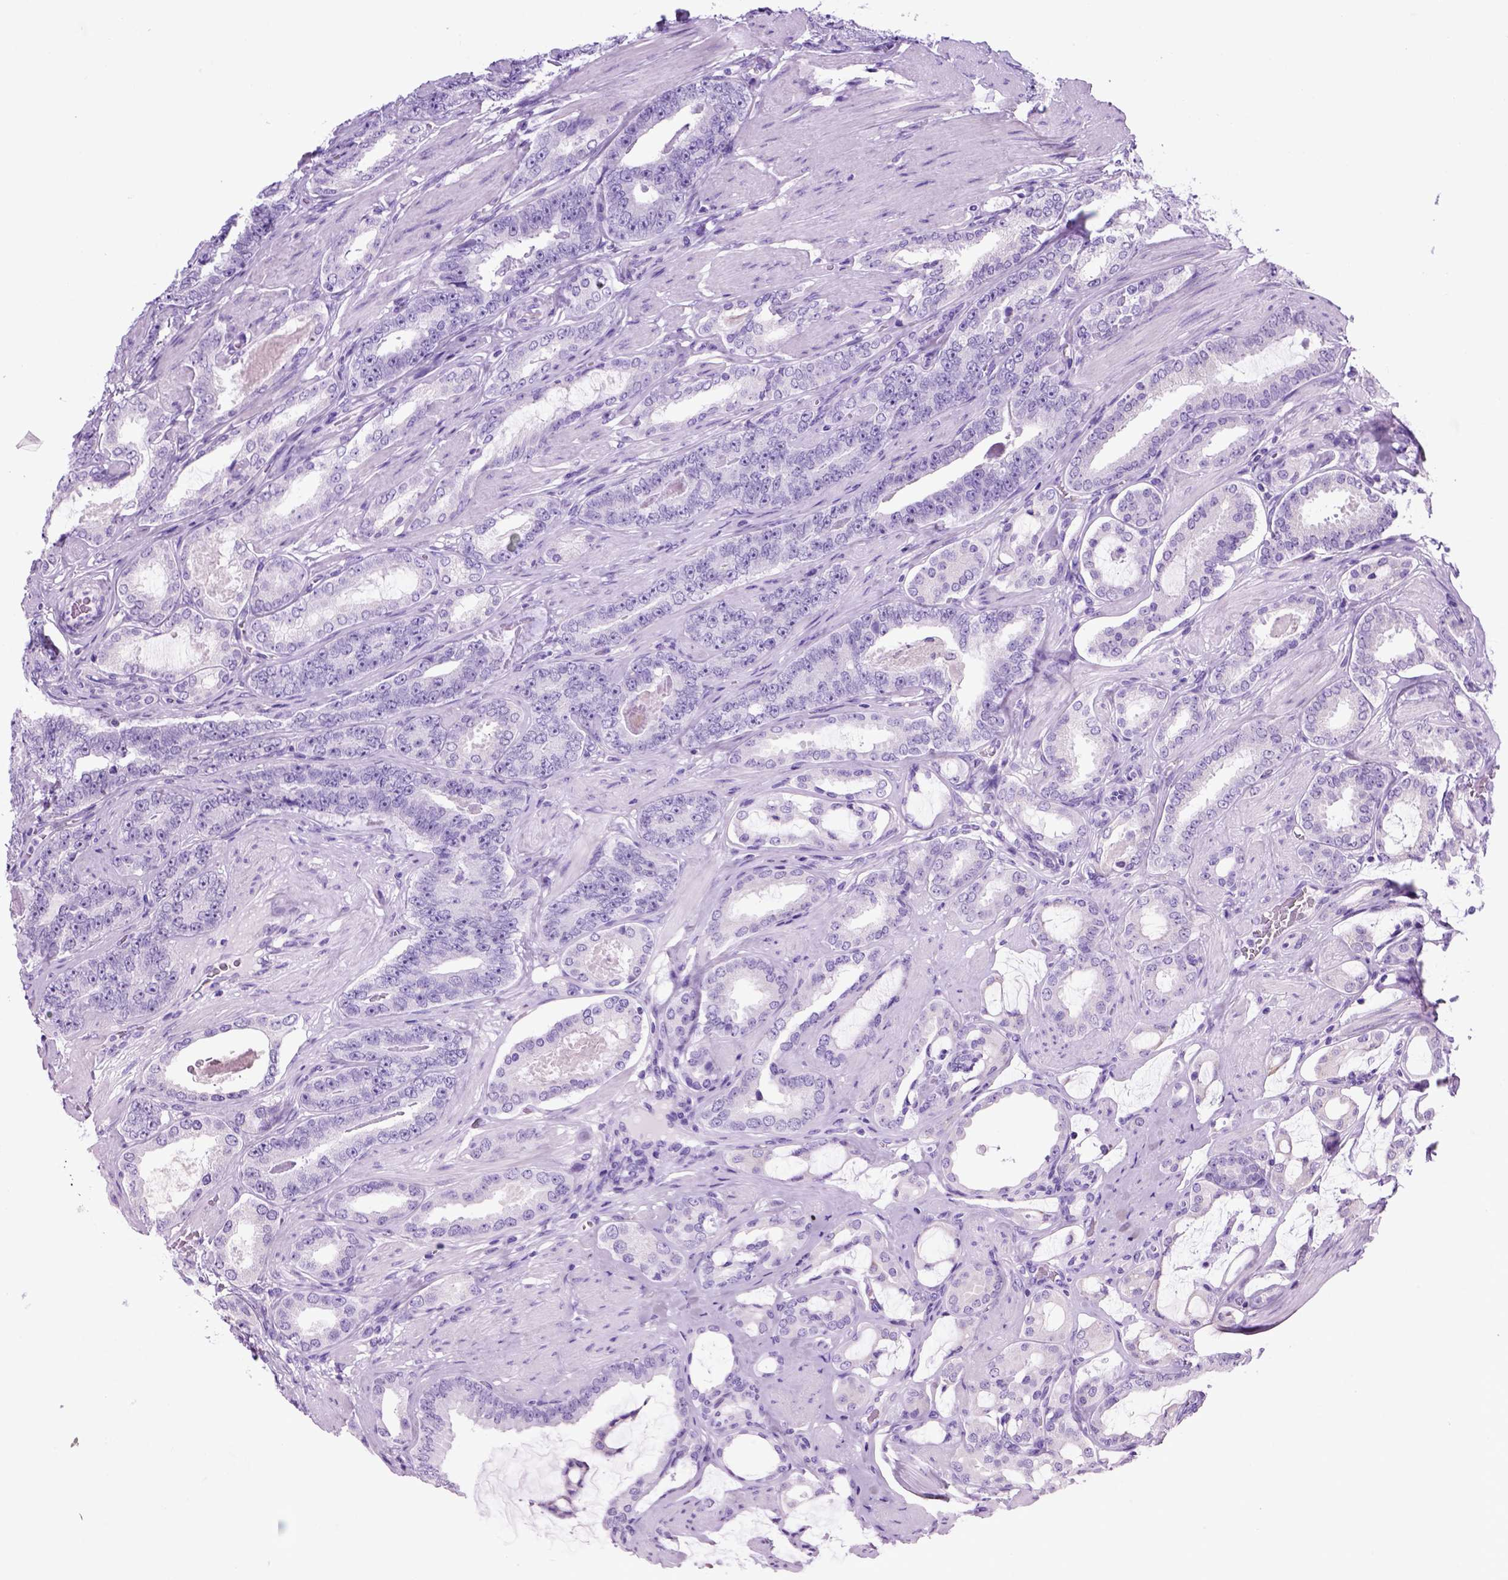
{"staining": {"intensity": "negative", "quantity": "none", "location": "none"}, "tissue": "prostate cancer", "cell_type": "Tumor cells", "image_type": "cancer", "snomed": [{"axis": "morphology", "description": "Adenocarcinoma, High grade"}, {"axis": "topography", "description": "Prostate"}], "caption": "Immunohistochemical staining of prostate cancer (adenocarcinoma (high-grade)) exhibits no significant expression in tumor cells. (DAB IHC visualized using brightfield microscopy, high magnification).", "gene": "HHIPL2", "patient": {"sex": "male", "age": 63}}